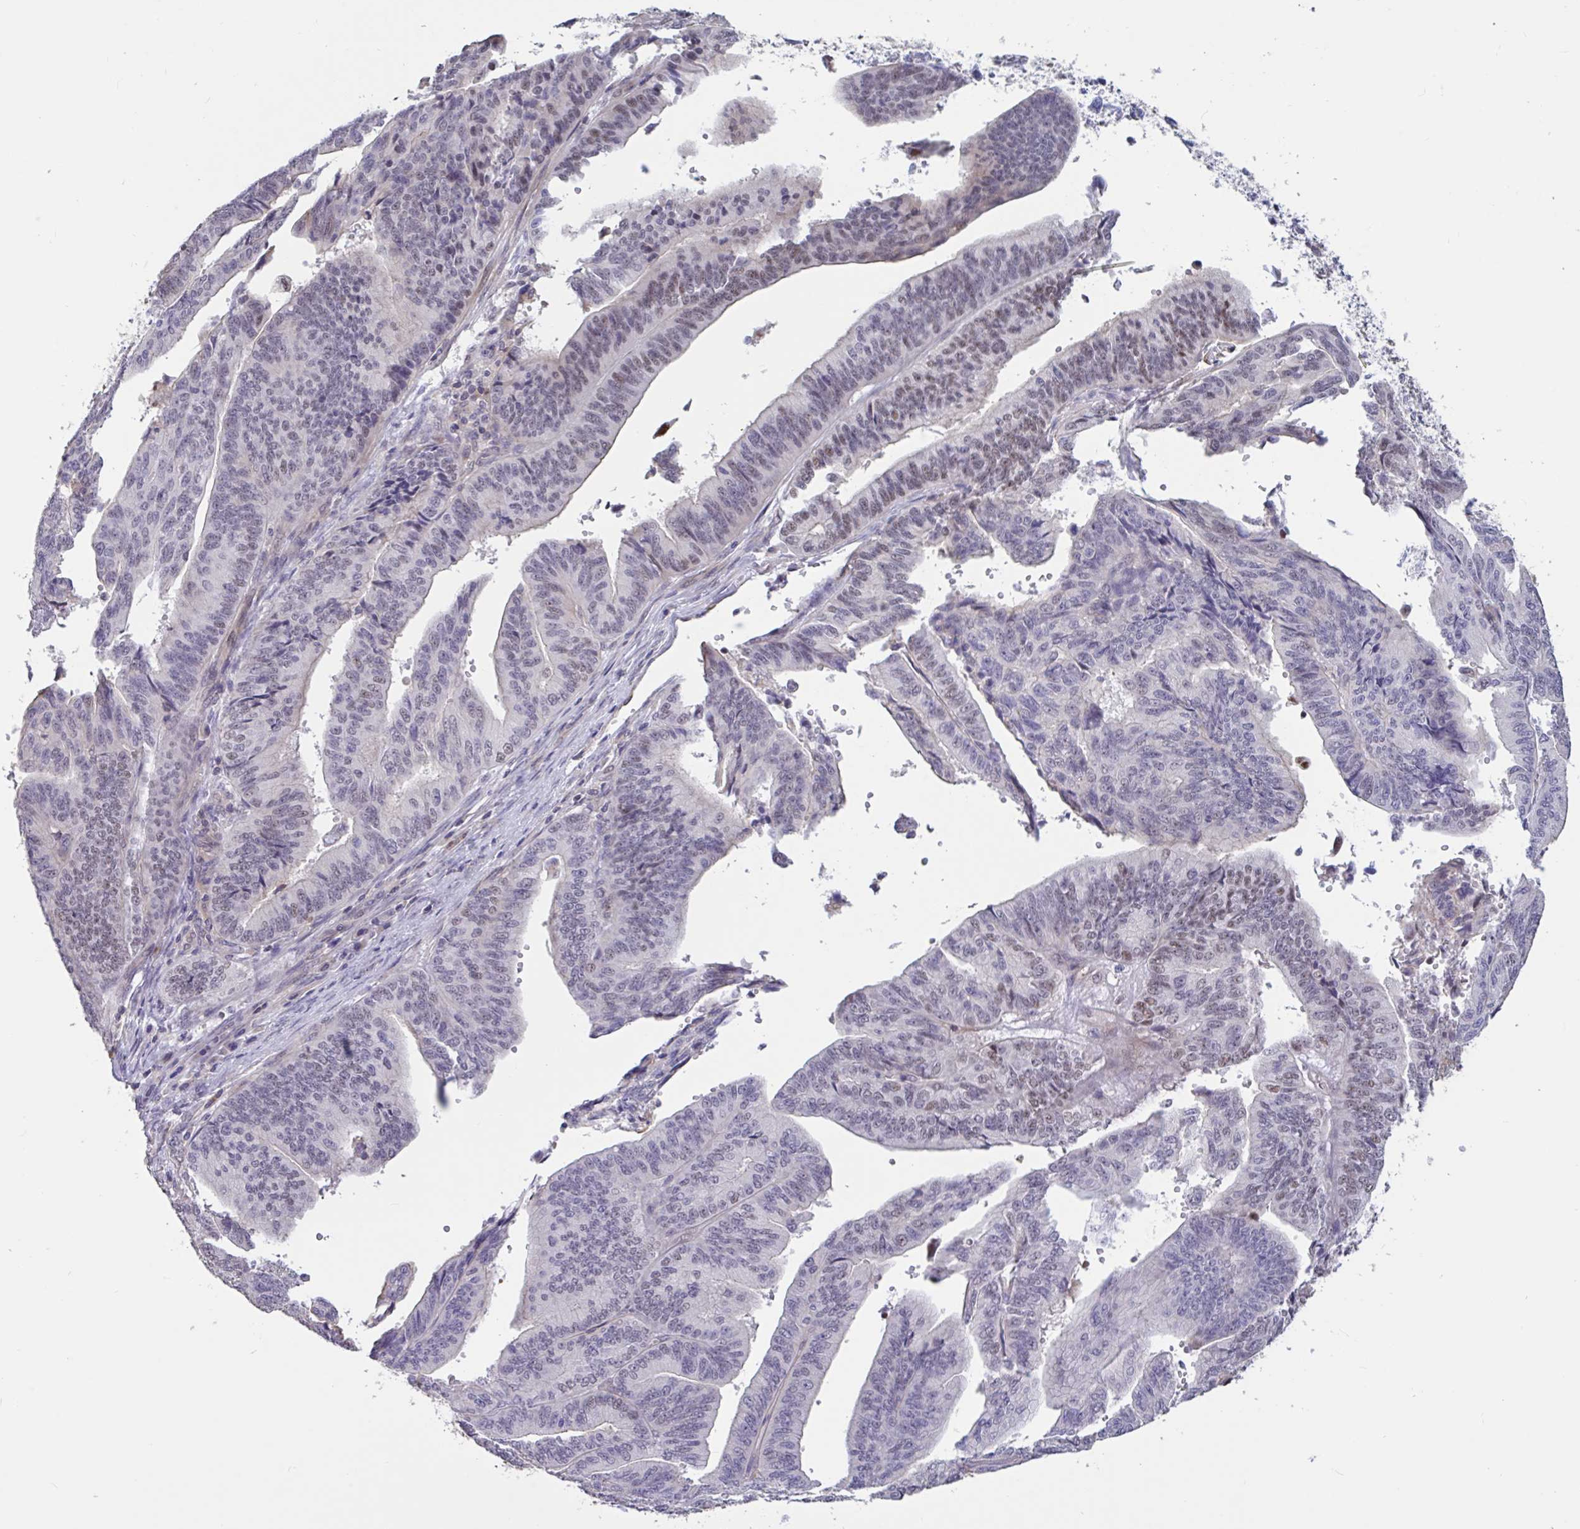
{"staining": {"intensity": "negative", "quantity": "none", "location": "none"}, "tissue": "endometrial cancer", "cell_type": "Tumor cells", "image_type": "cancer", "snomed": [{"axis": "morphology", "description": "Adenocarcinoma, NOS"}, {"axis": "topography", "description": "Endometrium"}], "caption": "A high-resolution photomicrograph shows immunohistochemistry staining of adenocarcinoma (endometrial), which displays no significant positivity in tumor cells.", "gene": "DDX39A", "patient": {"sex": "female", "age": 65}}